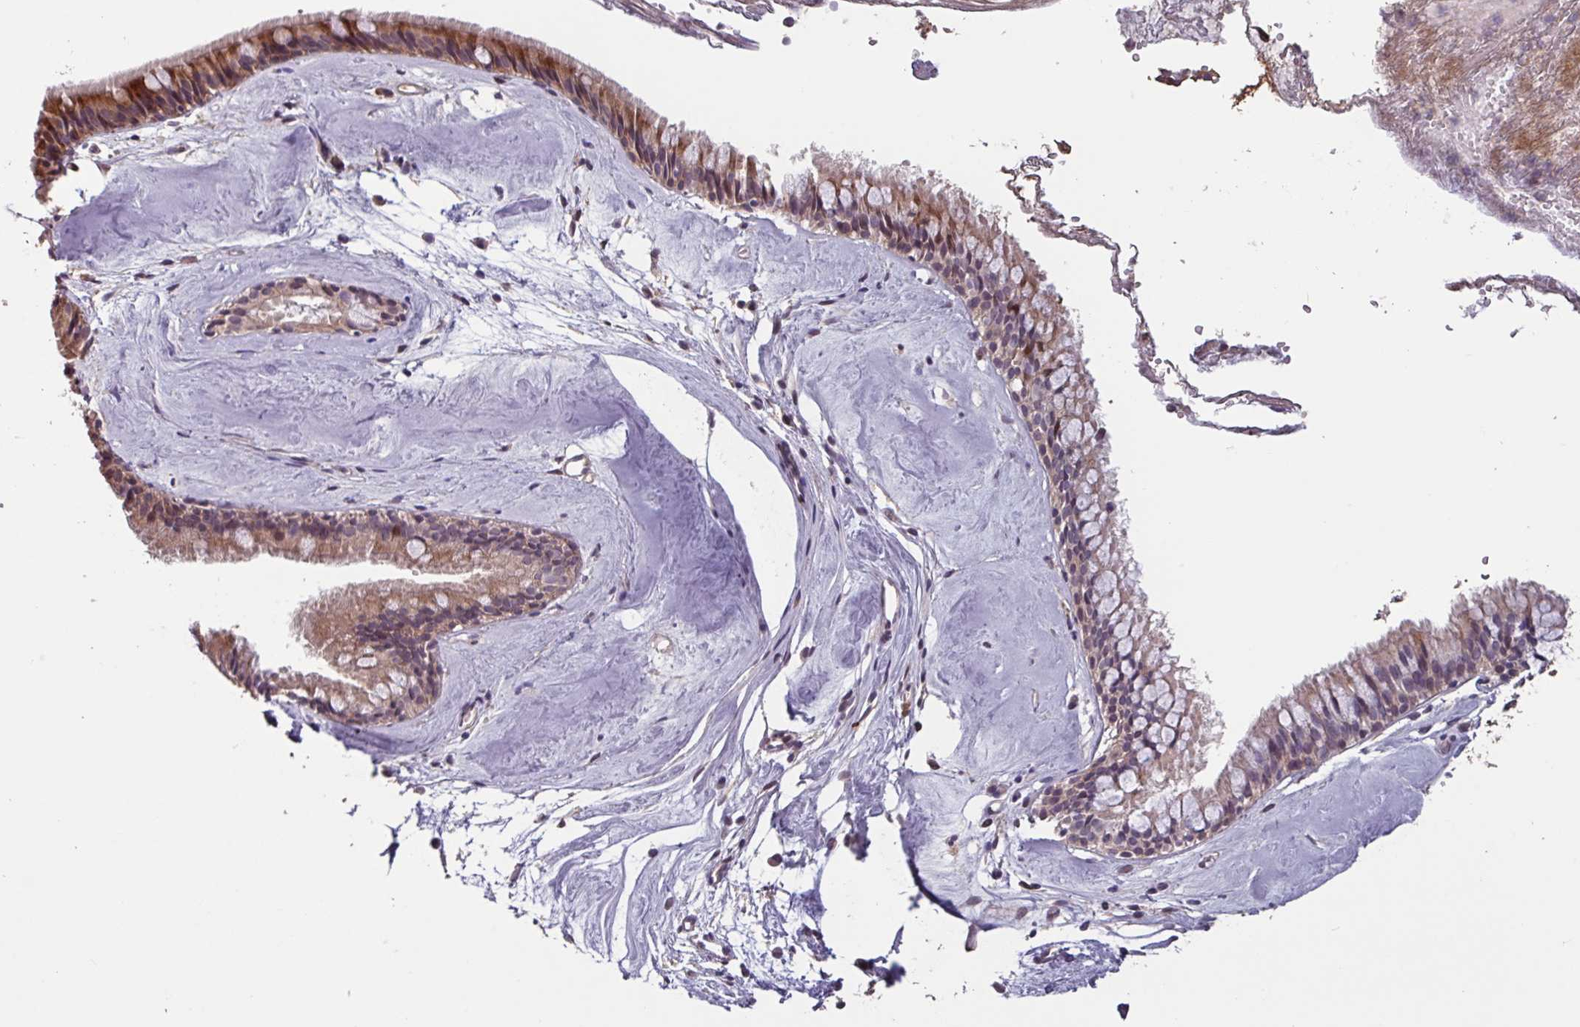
{"staining": {"intensity": "moderate", "quantity": ">75%", "location": "cytoplasmic/membranous"}, "tissue": "nasopharynx", "cell_type": "Respiratory epithelial cells", "image_type": "normal", "snomed": [{"axis": "morphology", "description": "Normal tissue, NOS"}, {"axis": "topography", "description": "Nasopharynx"}], "caption": "Immunohistochemical staining of benign nasopharynx demonstrates moderate cytoplasmic/membranous protein positivity in approximately >75% of respiratory epithelial cells.", "gene": "TMEM88", "patient": {"sex": "male", "age": 65}}